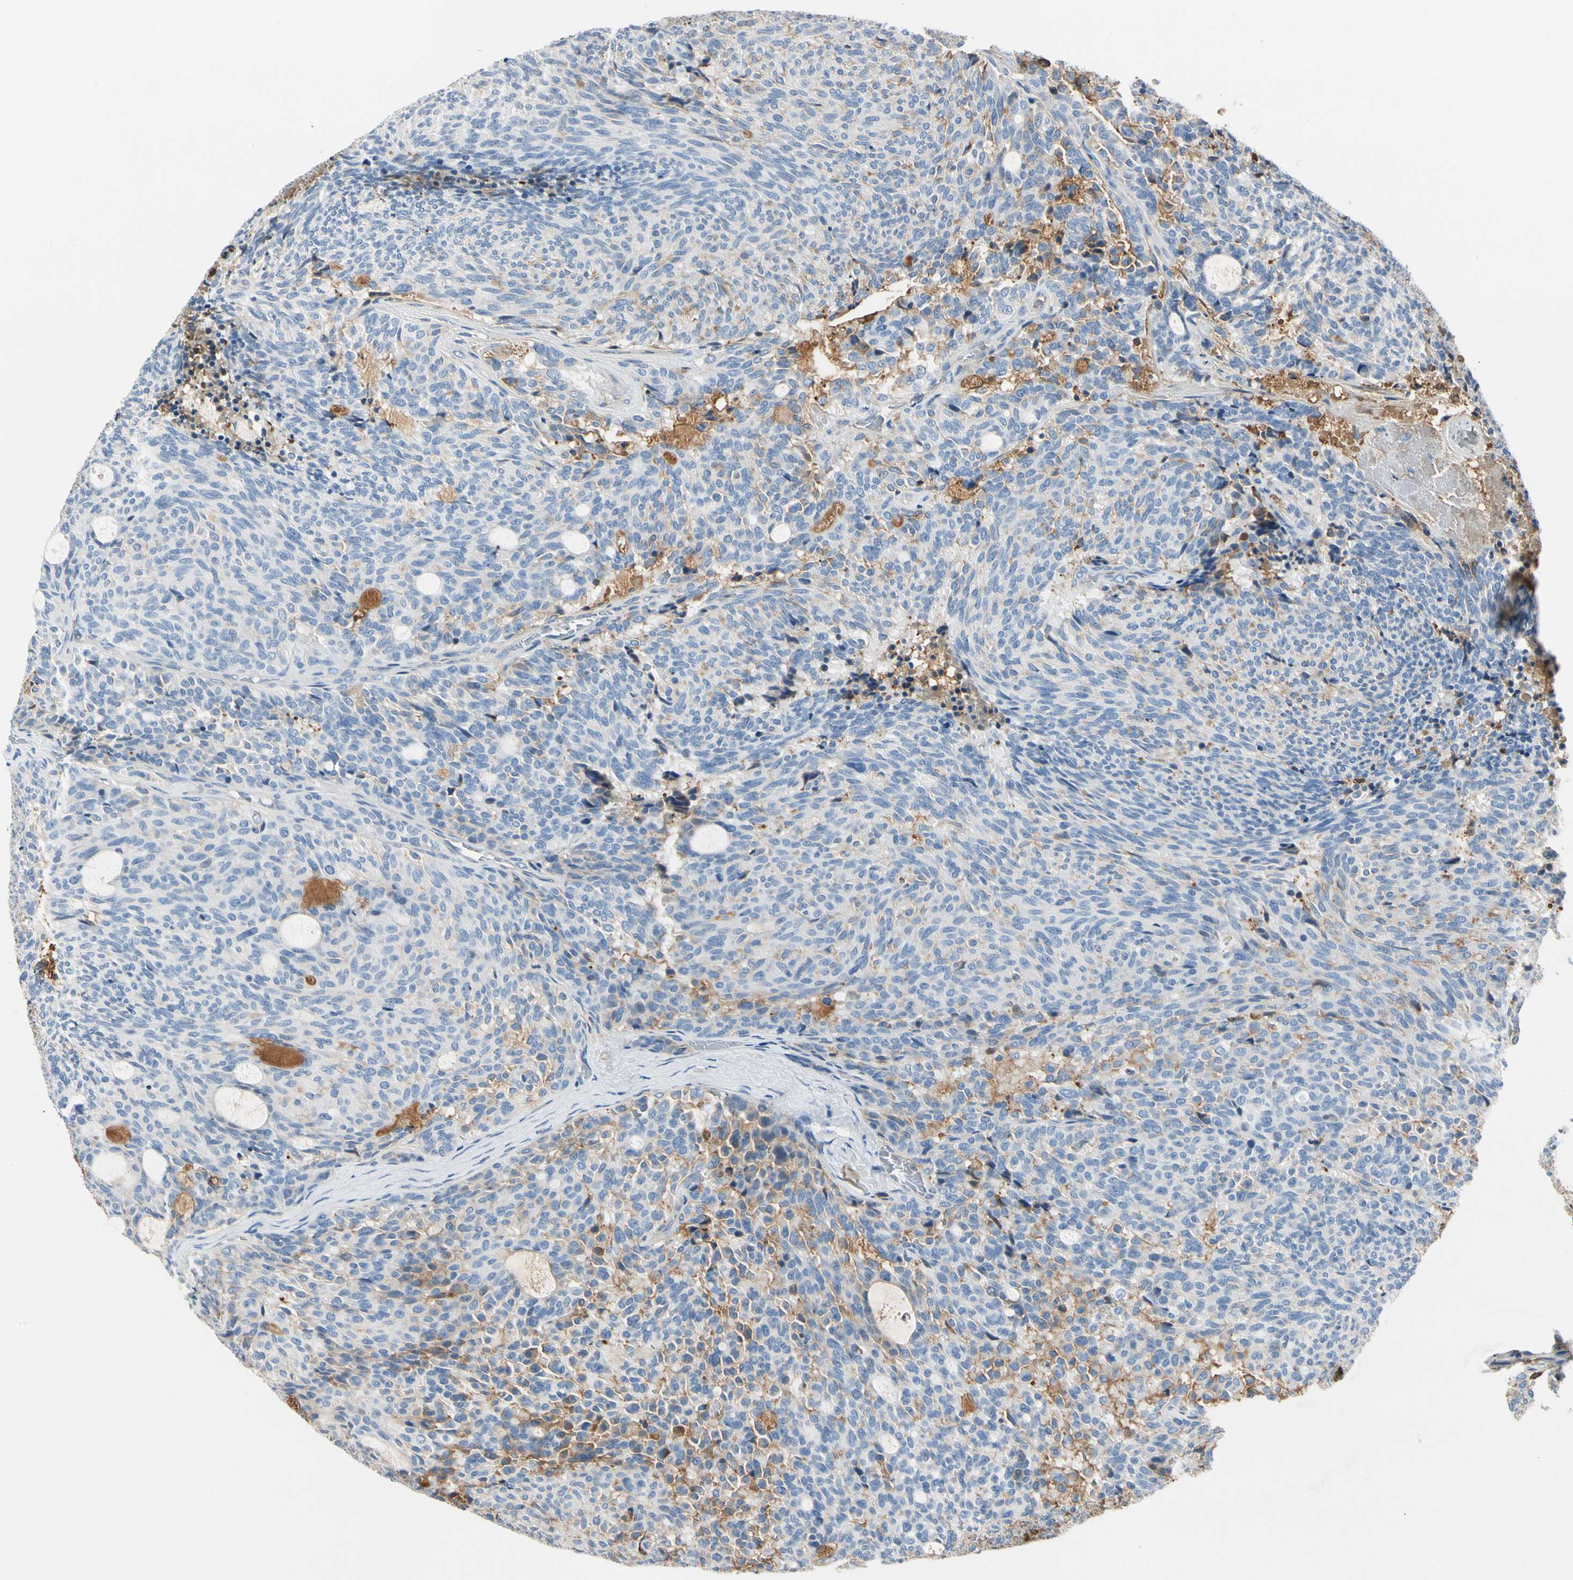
{"staining": {"intensity": "moderate", "quantity": "<25%", "location": "cytoplasmic/membranous"}, "tissue": "carcinoid", "cell_type": "Tumor cells", "image_type": "cancer", "snomed": [{"axis": "morphology", "description": "Carcinoid, malignant, NOS"}, {"axis": "topography", "description": "Pancreas"}], "caption": "This histopathology image shows IHC staining of carcinoid, with low moderate cytoplasmic/membranous expression in approximately <25% of tumor cells.", "gene": "LAMB3", "patient": {"sex": "female", "age": 54}}